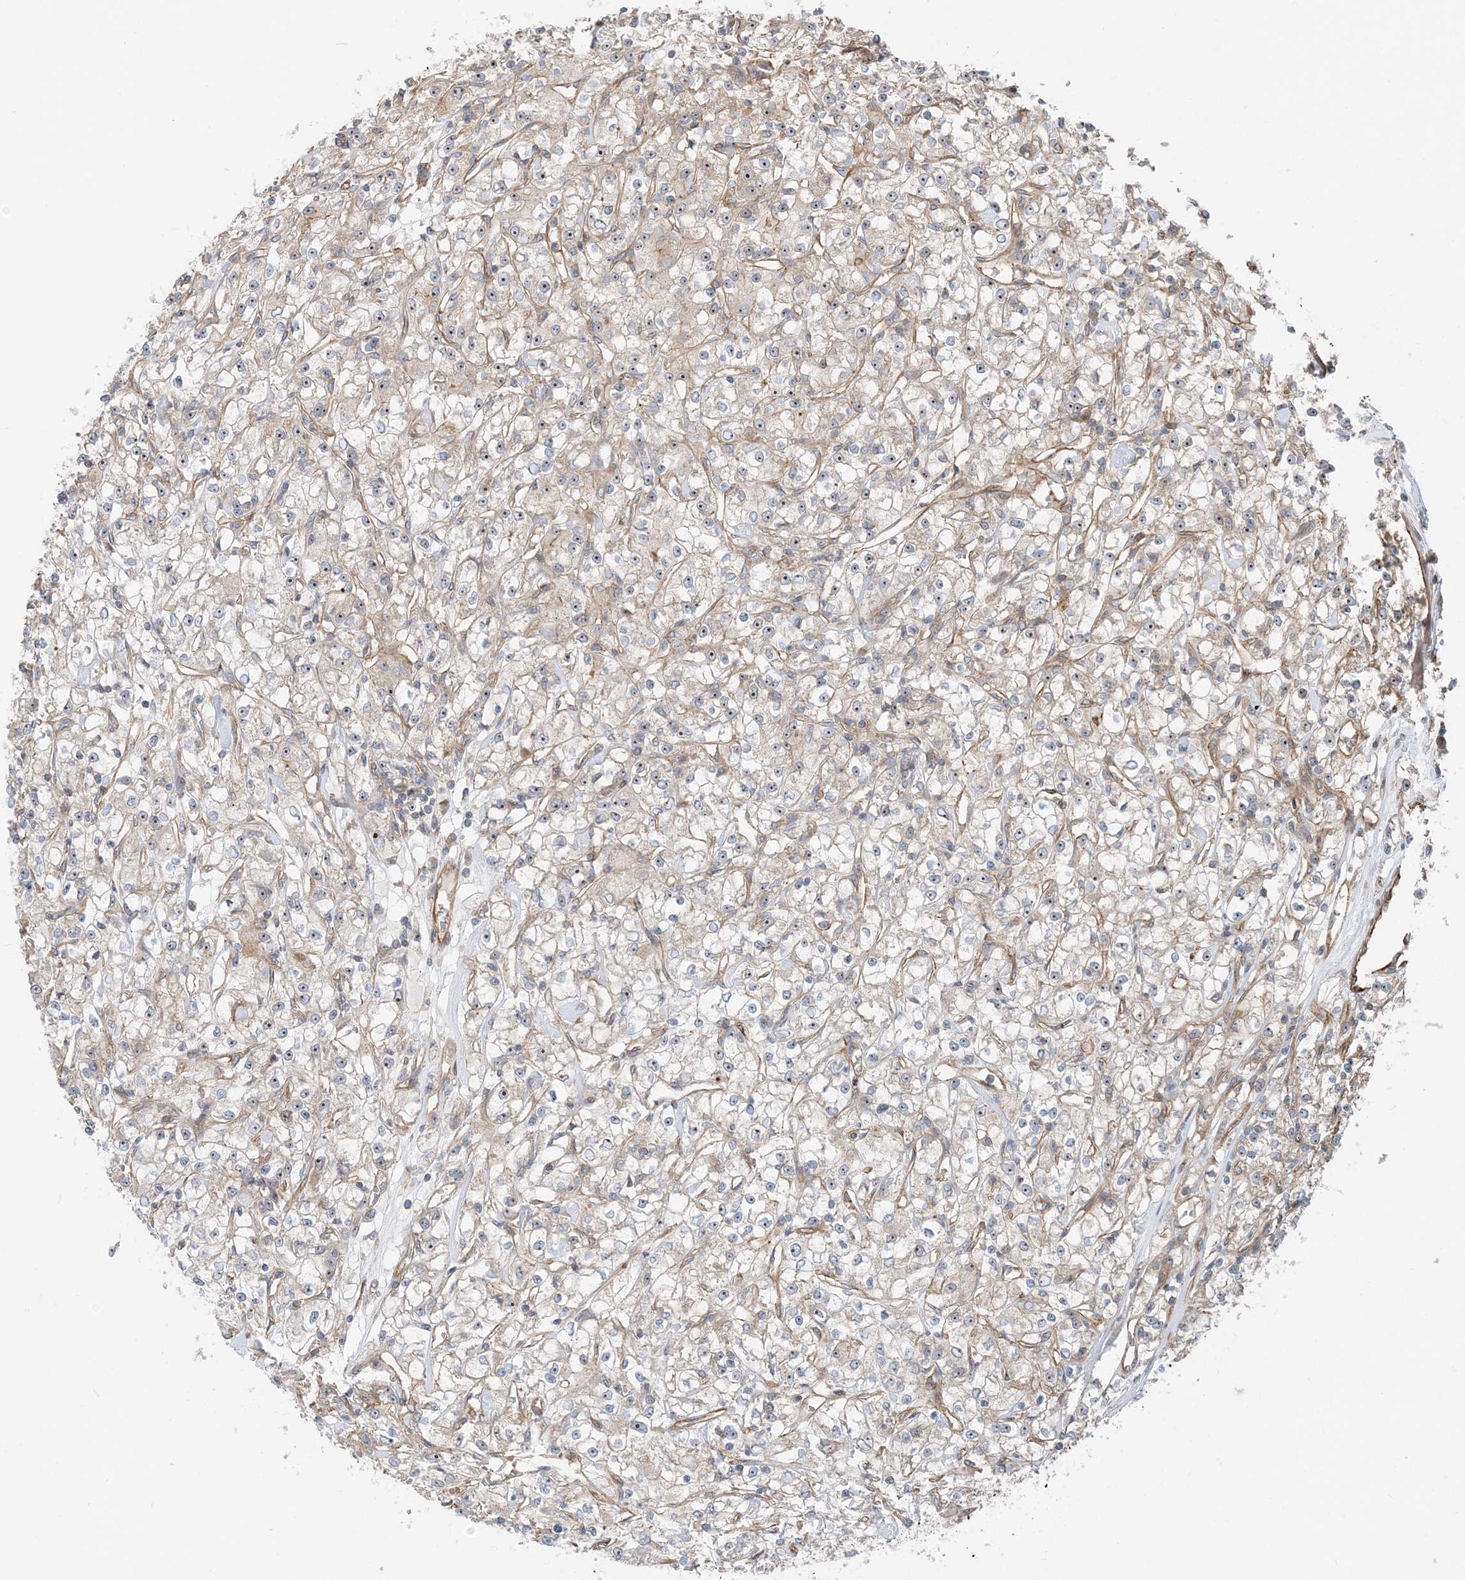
{"staining": {"intensity": "weak", "quantity": "<25%", "location": "cytoplasmic/membranous,nuclear"}, "tissue": "renal cancer", "cell_type": "Tumor cells", "image_type": "cancer", "snomed": [{"axis": "morphology", "description": "Adenocarcinoma, NOS"}, {"axis": "topography", "description": "Kidney"}], "caption": "This is a photomicrograph of immunohistochemistry staining of renal cancer, which shows no positivity in tumor cells.", "gene": "MYL5", "patient": {"sex": "female", "age": 59}}